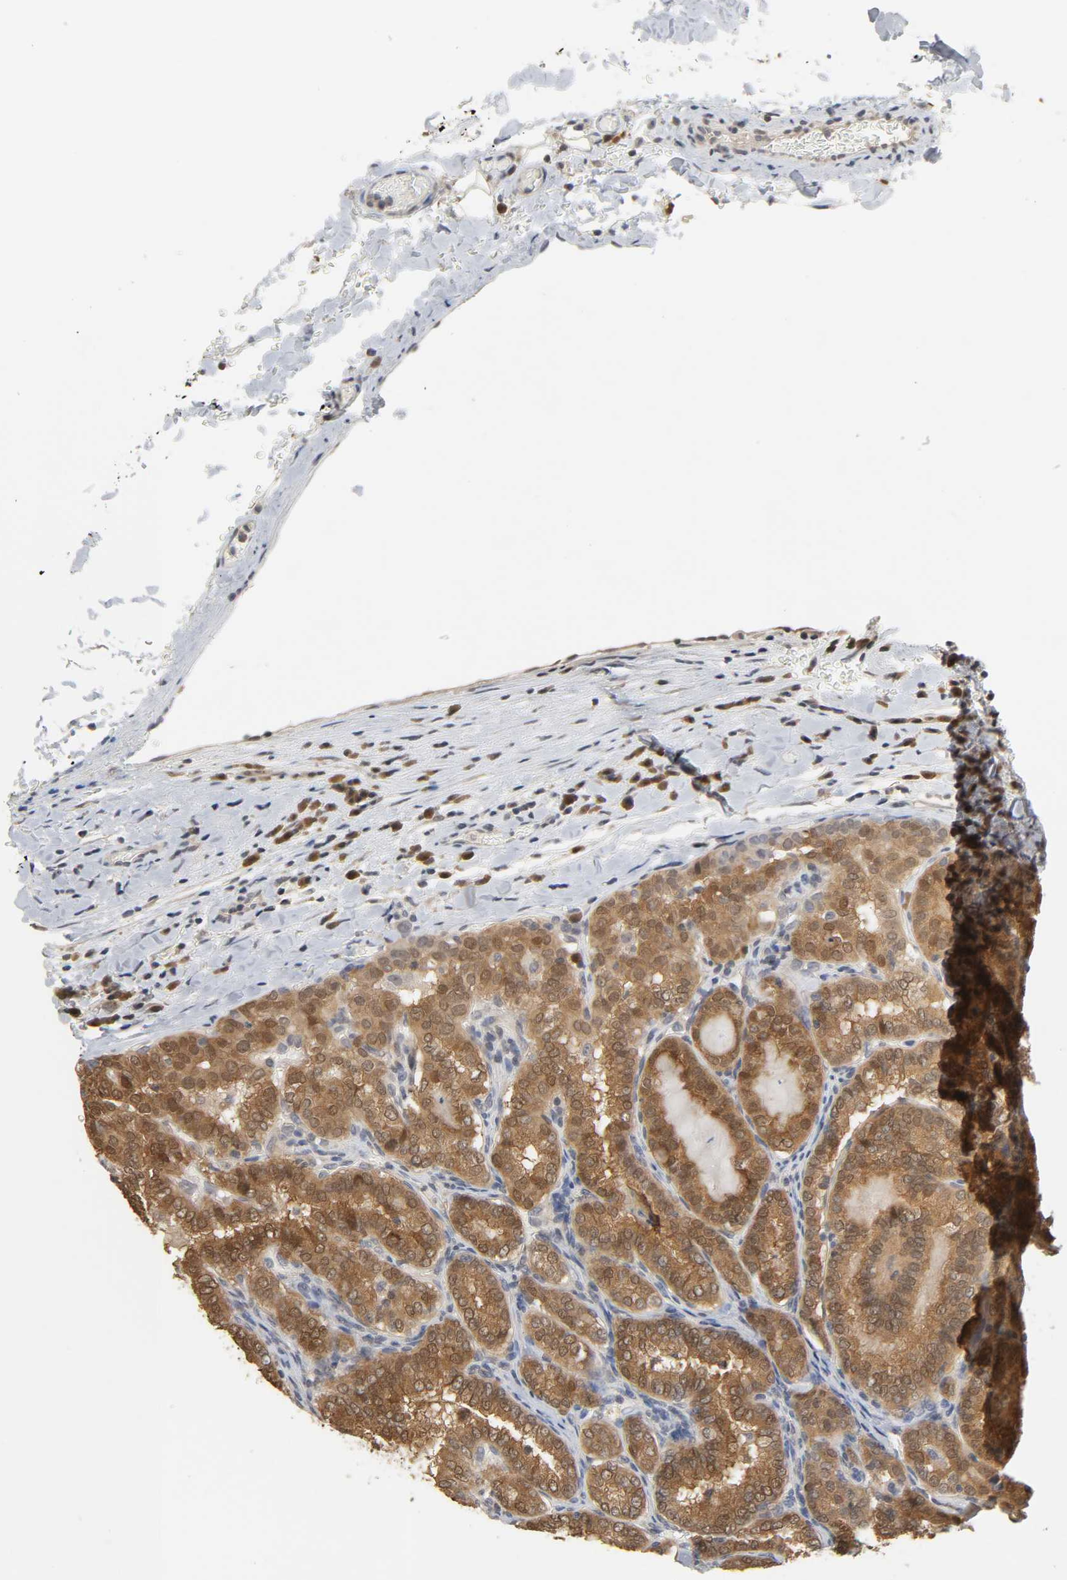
{"staining": {"intensity": "strong", "quantity": ">75%", "location": "cytoplasmic/membranous,nuclear"}, "tissue": "thyroid cancer", "cell_type": "Tumor cells", "image_type": "cancer", "snomed": [{"axis": "morphology", "description": "Papillary adenocarcinoma, NOS"}, {"axis": "topography", "description": "Thyroid gland"}], "caption": "Thyroid cancer stained with DAB IHC reveals high levels of strong cytoplasmic/membranous and nuclear expression in about >75% of tumor cells.", "gene": "MIF", "patient": {"sex": "female", "age": 30}}